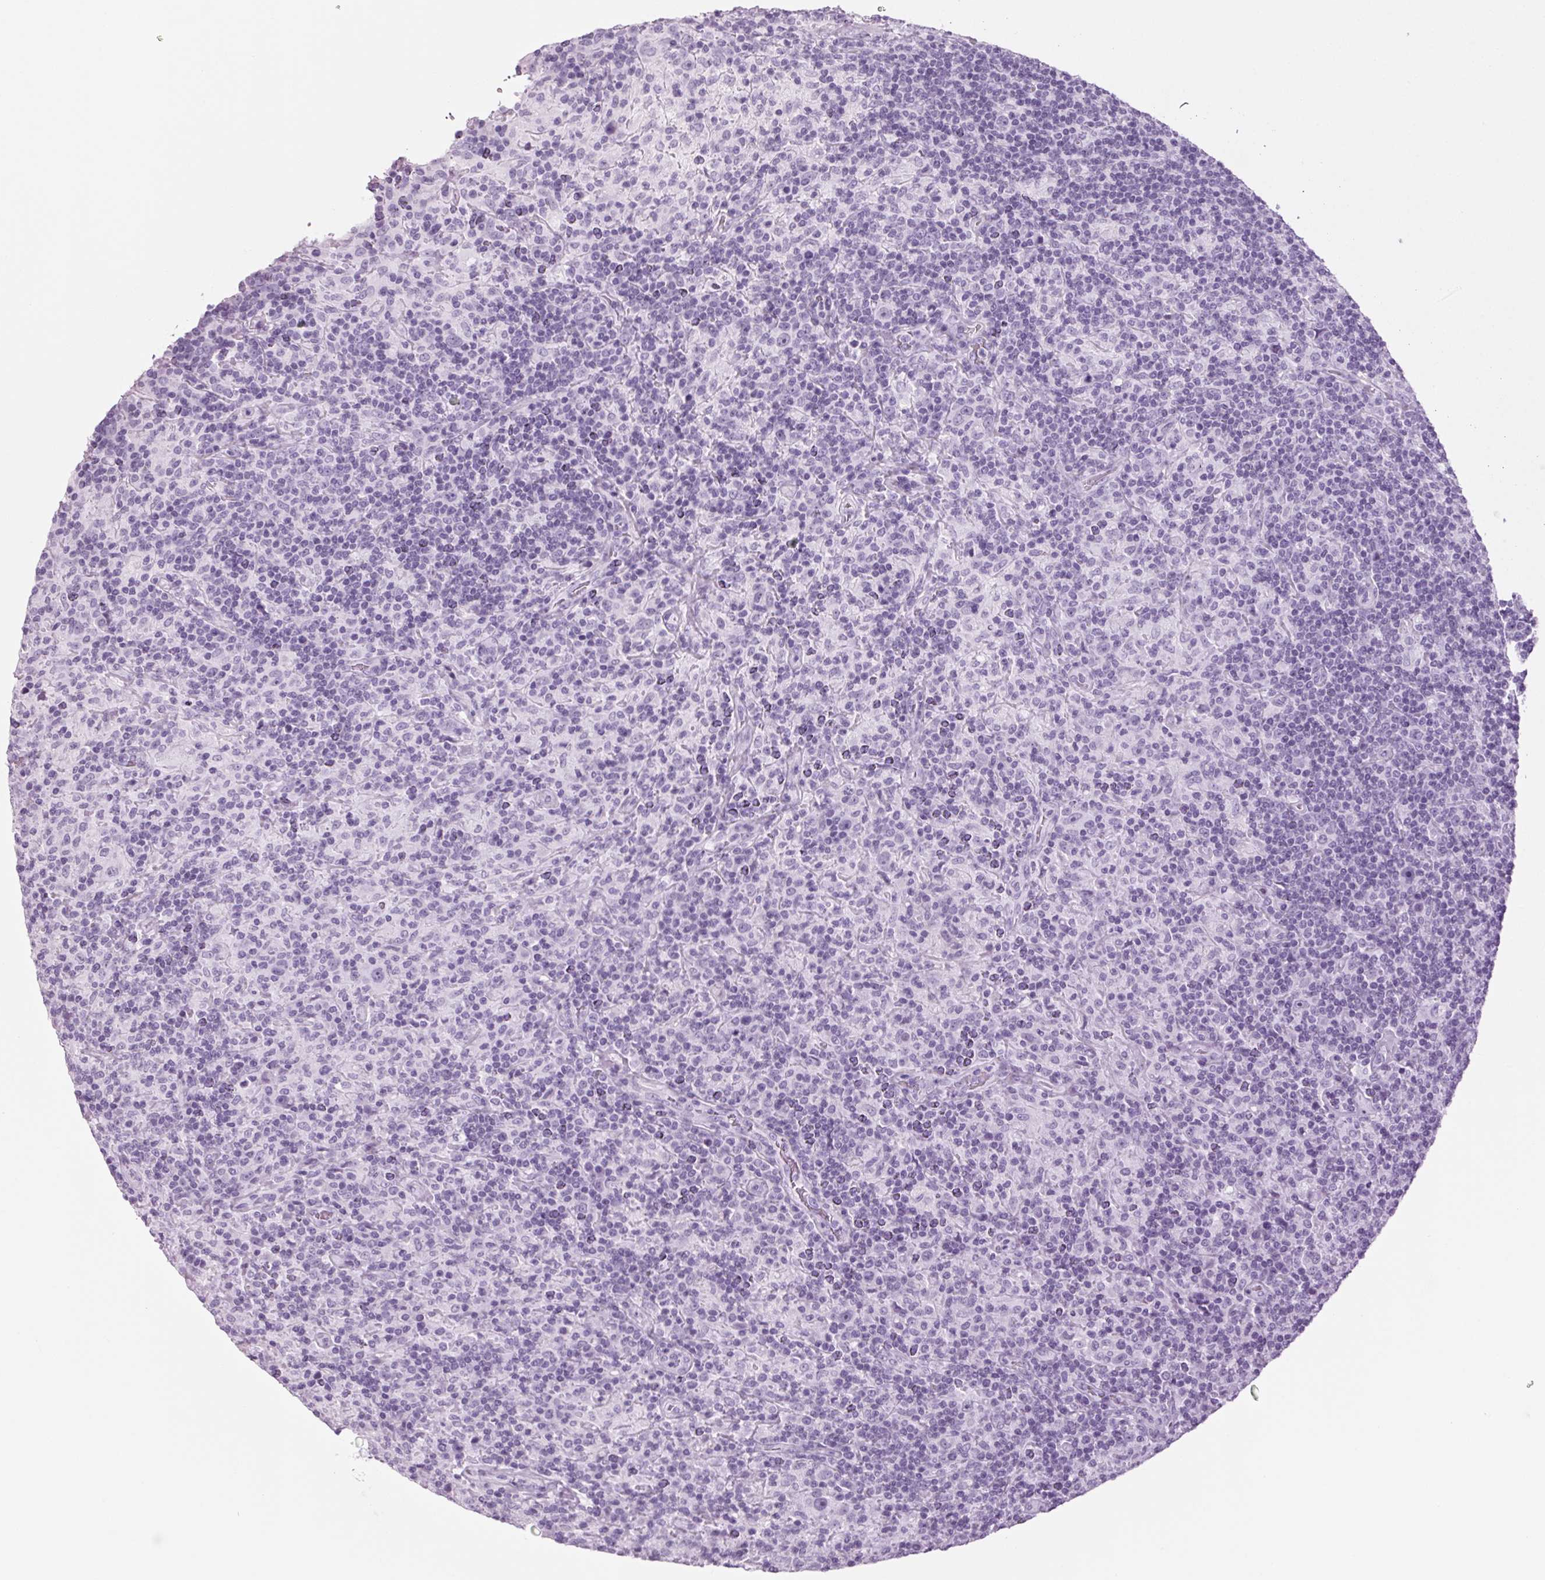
{"staining": {"intensity": "negative", "quantity": "none", "location": "none"}, "tissue": "lymphoma", "cell_type": "Tumor cells", "image_type": "cancer", "snomed": [{"axis": "morphology", "description": "Hodgkin's disease, NOS"}, {"axis": "topography", "description": "Lymph node"}], "caption": "IHC of human Hodgkin's disease shows no expression in tumor cells.", "gene": "PPP1R1A", "patient": {"sex": "male", "age": 70}}